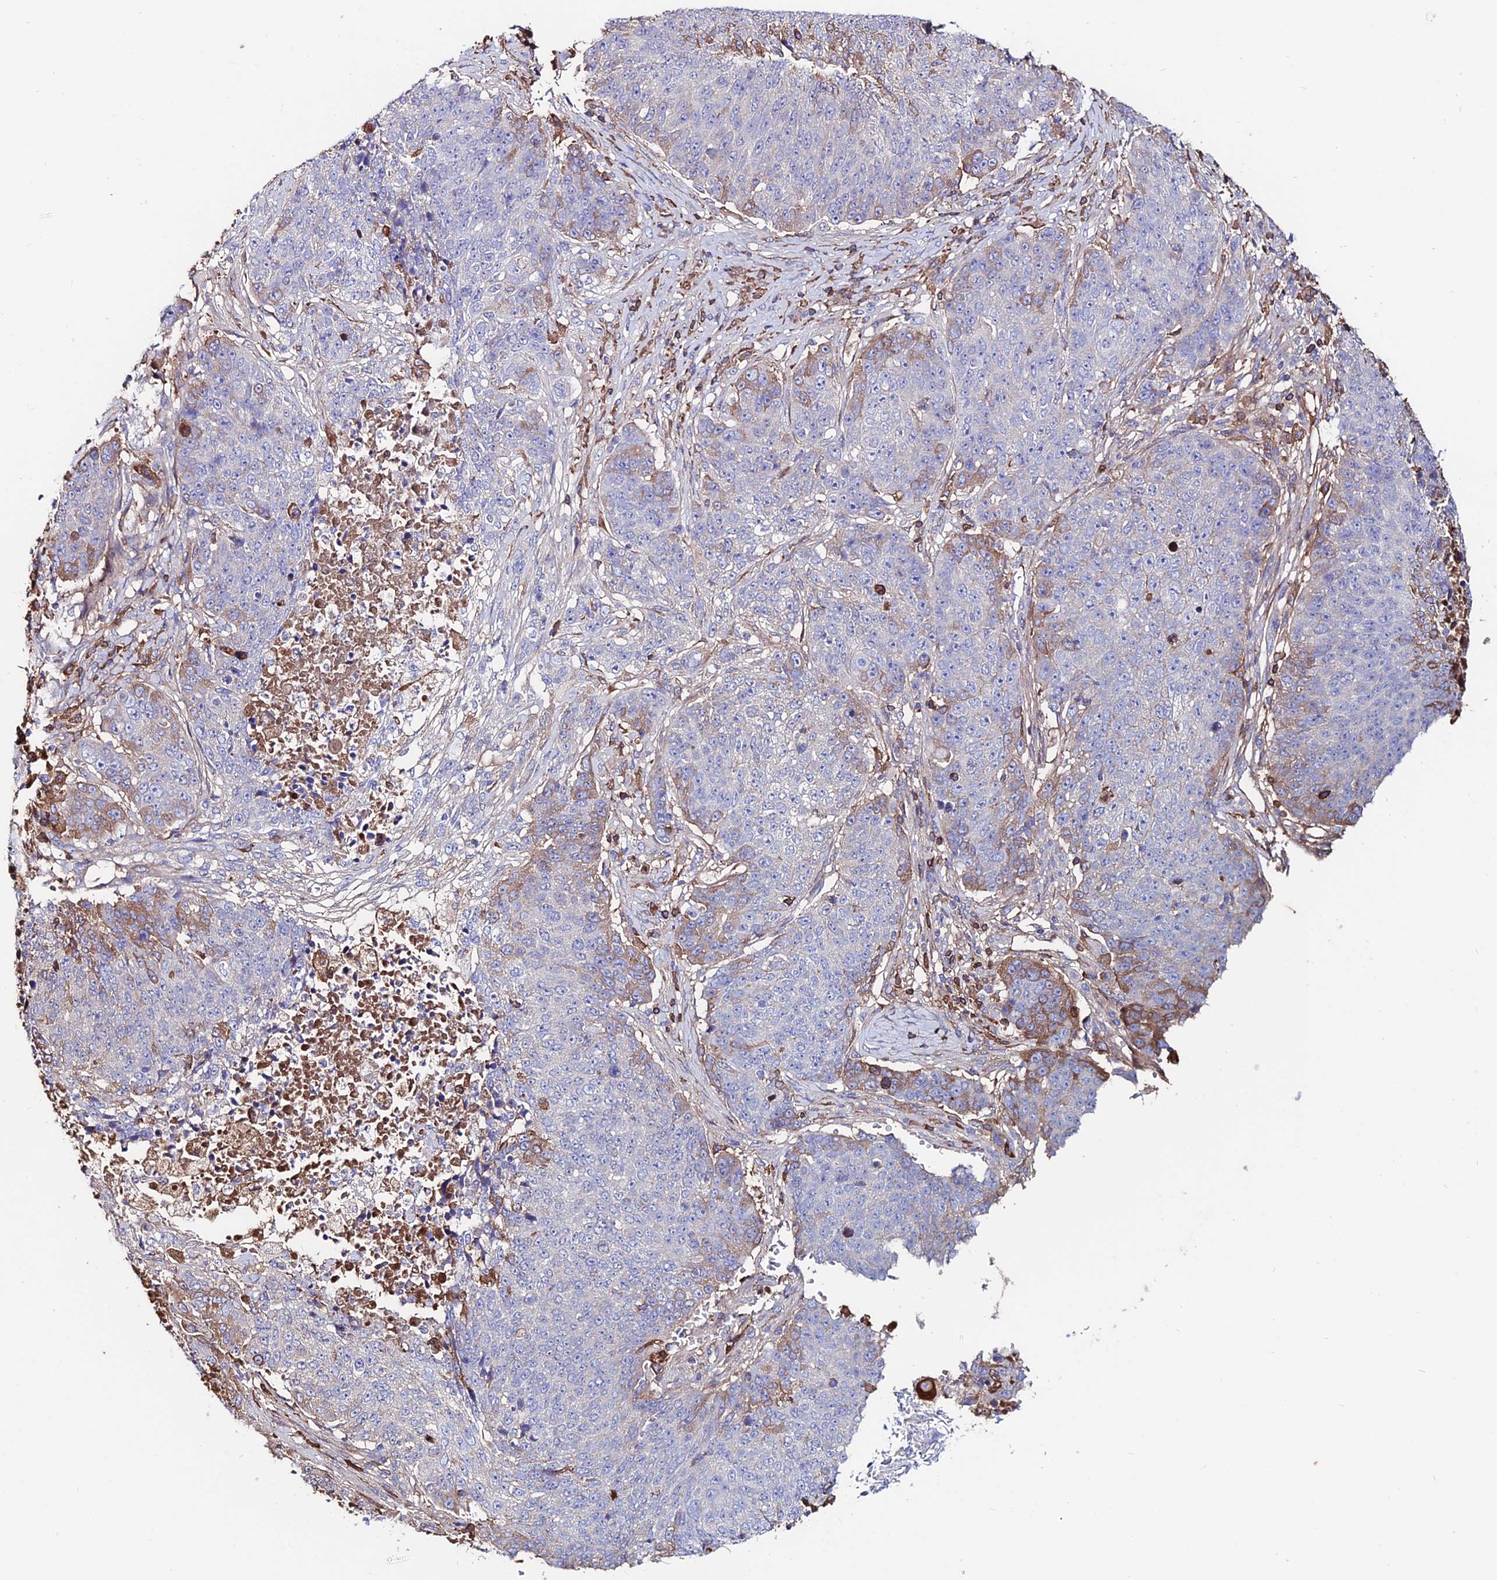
{"staining": {"intensity": "moderate", "quantity": "<25%", "location": "cytoplasmic/membranous"}, "tissue": "lung cancer", "cell_type": "Tumor cells", "image_type": "cancer", "snomed": [{"axis": "morphology", "description": "Normal tissue, NOS"}, {"axis": "morphology", "description": "Squamous cell carcinoma, NOS"}, {"axis": "topography", "description": "Lymph node"}, {"axis": "topography", "description": "Lung"}], "caption": "Lung squamous cell carcinoma stained for a protein (brown) reveals moderate cytoplasmic/membranous positive expression in about <25% of tumor cells.", "gene": "SLC25A16", "patient": {"sex": "male", "age": 66}}